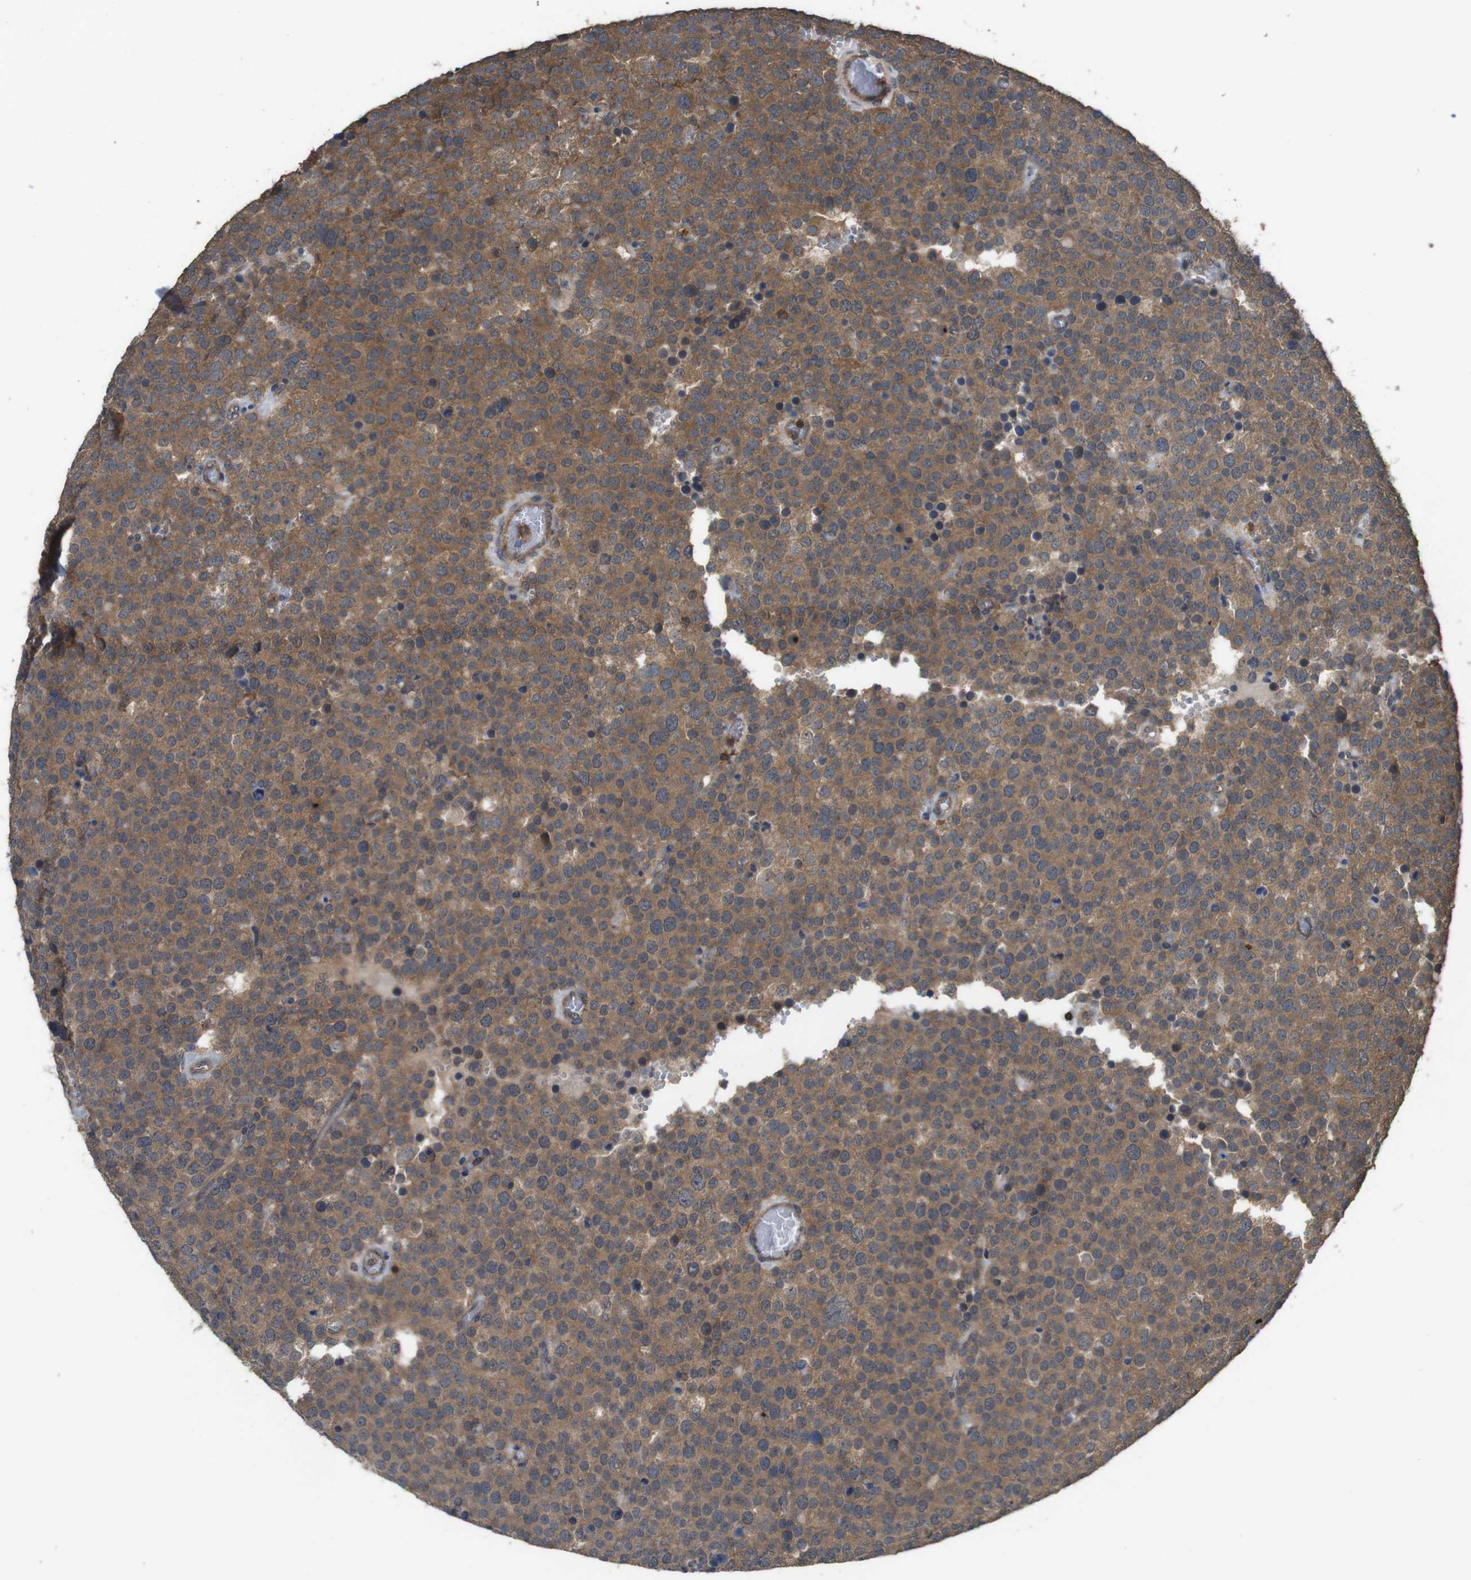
{"staining": {"intensity": "moderate", "quantity": ">75%", "location": "cytoplasmic/membranous"}, "tissue": "testis cancer", "cell_type": "Tumor cells", "image_type": "cancer", "snomed": [{"axis": "morphology", "description": "Normal tissue, NOS"}, {"axis": "morphology", "description": "Seminoma, NOS"}, {"axis": "topography", "description": "Testis"}], "caption": "Immunohistochemistry staining of seminoma (testis), which exhibits medium levels of moderate cytoplasmic/membranous expression in approximately >75% of tumor cells indicating moderate cytoplasmic/membranous protein expression. The staining was performed using DAB (3,3'-diaminobenzidine) (brown) for protein detection and nuclei were counterstained in hematoxylin (blue).", "gene": "BAG4", "patient": {"sex": "male", "age": 71}}